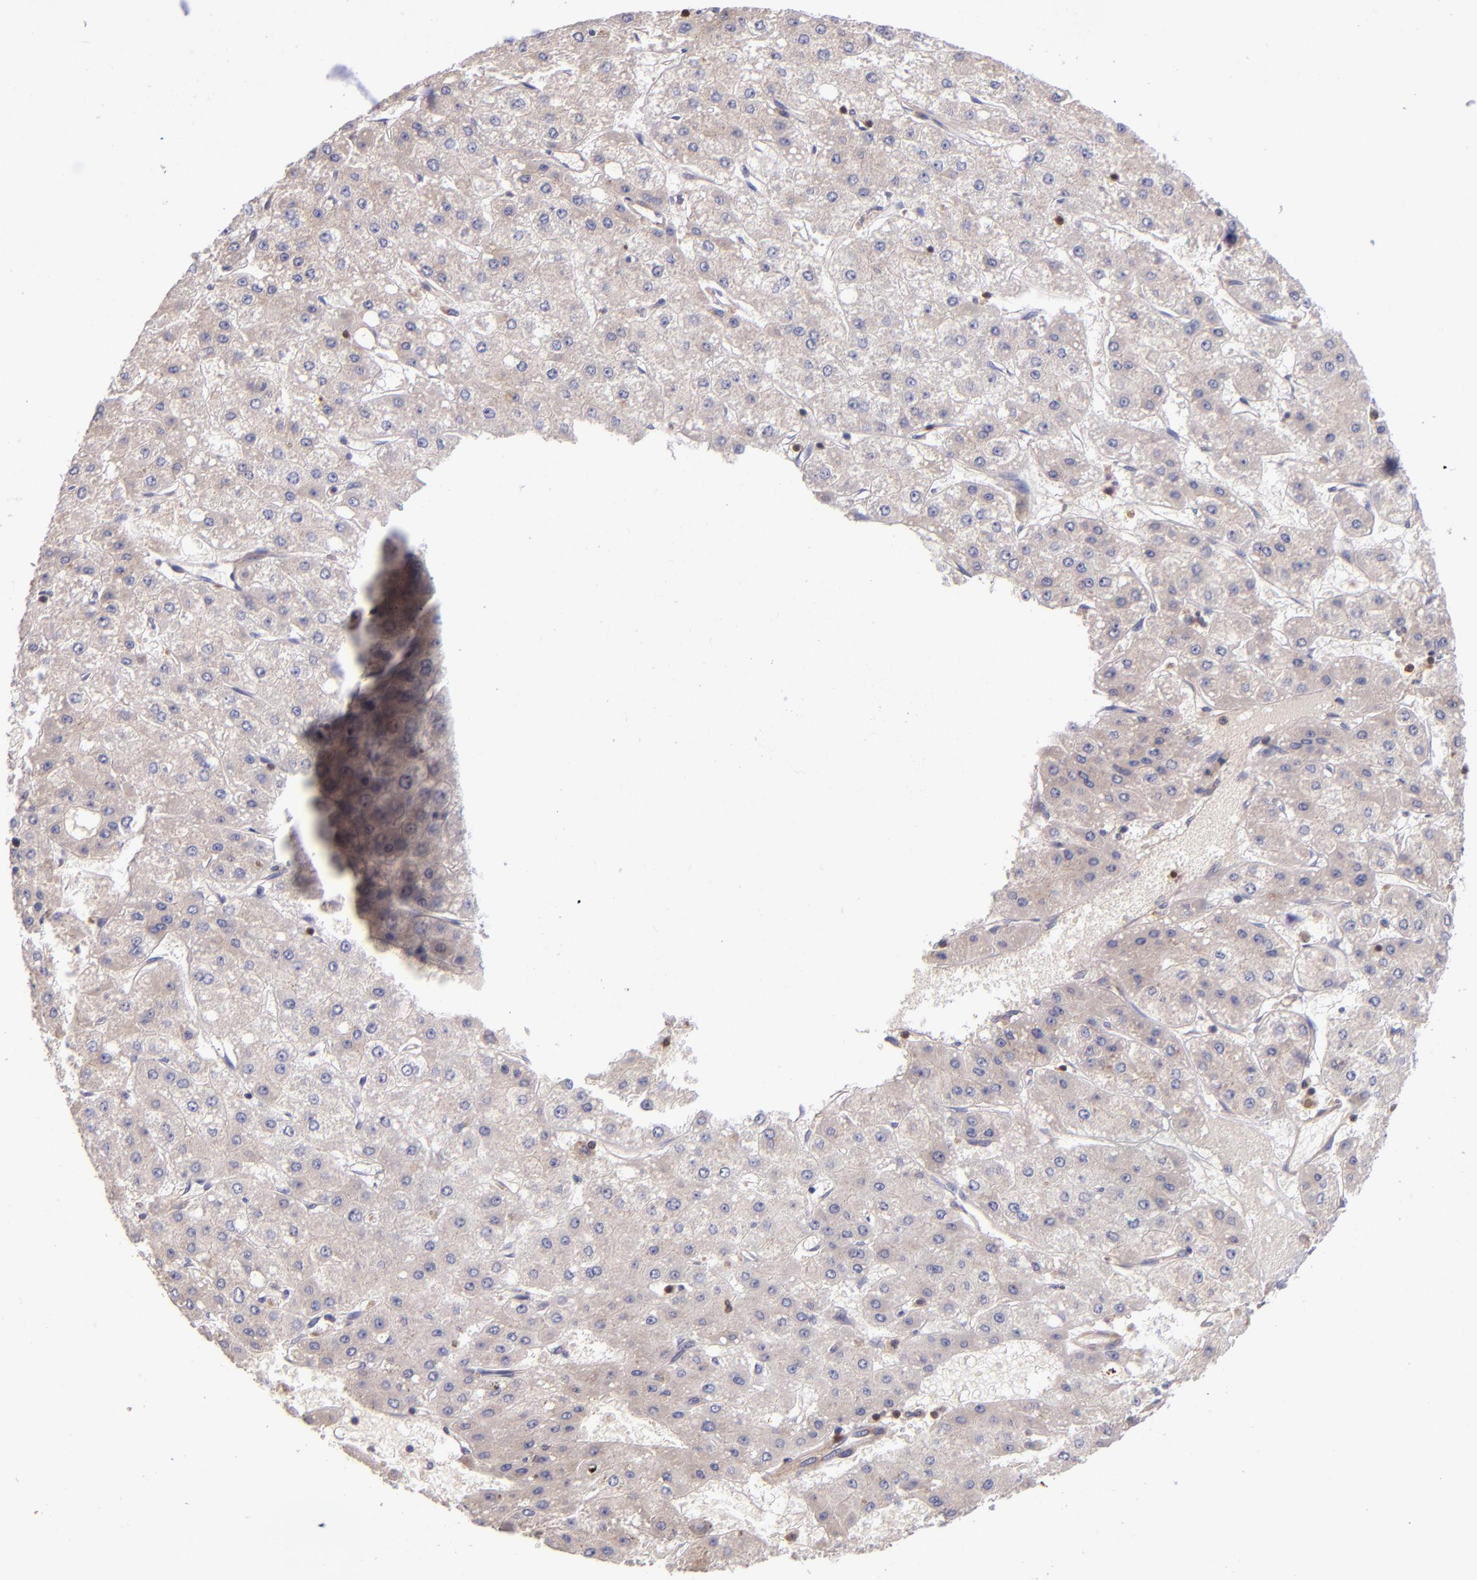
{"staining": {"intensity": "weak", "quantity": ">75%", "location": "cytoplasmic/membranous"}, "tissue": "liver cancer", "cell_type": "Tumor cells", "image_type": "cancer", "snomed": [{"axis": "morphology", "description": "Carcinoma, Hepatocellular, NOS"}, {"axis": "topography", "description": "Liver"}], "caption": "This image displays IHC staining of human liver cancer (hepatocellular carcinoma), with low weak cytoplasmic/membranous expression in about >75% of tumor cells.", "gene": "EIF4ENIF1", "patient": {"sex": "female", "age": 52}}